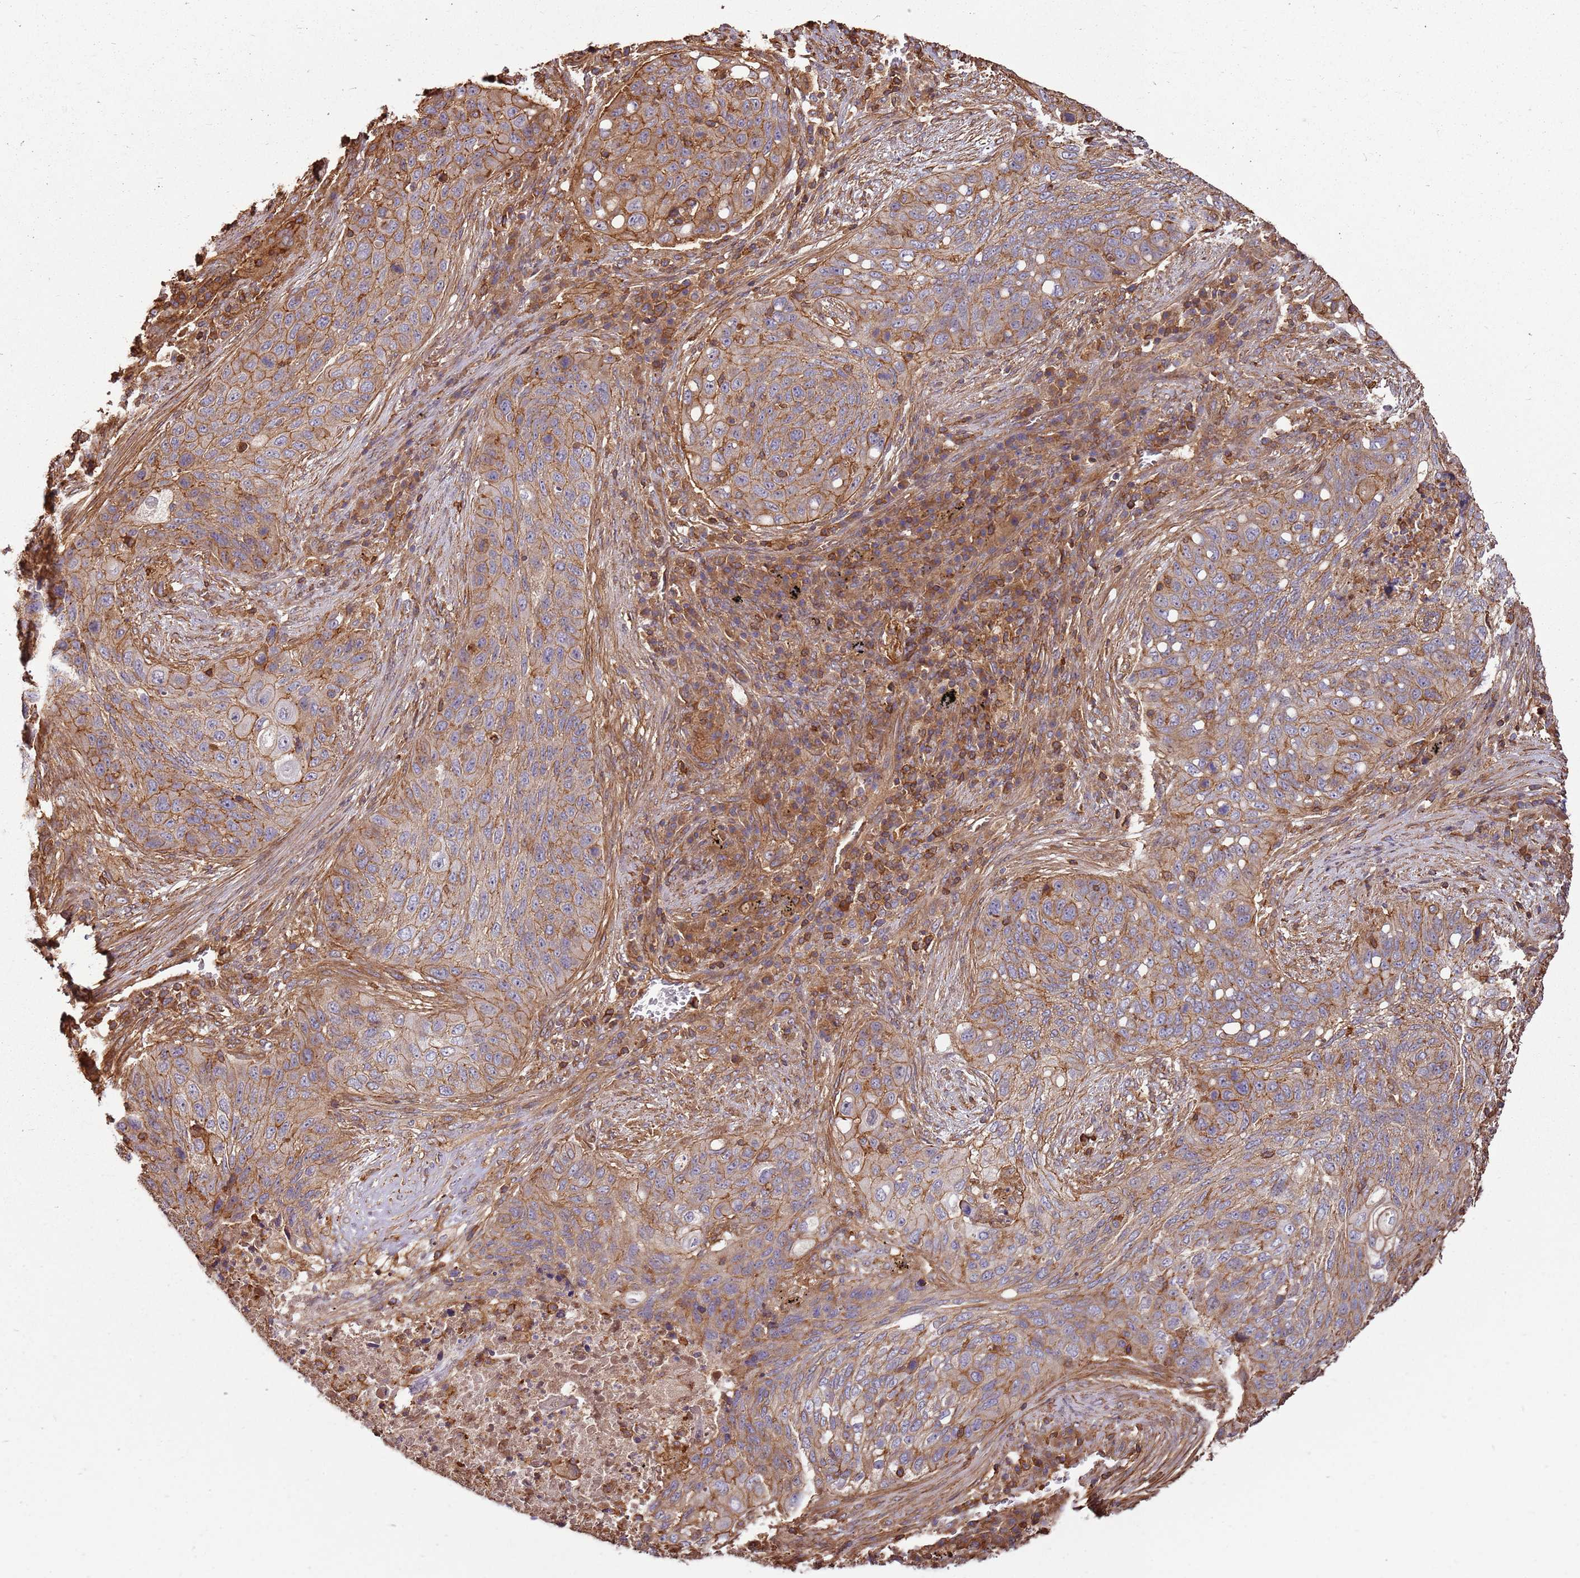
{"staining": {"intensity": "moderate", "quantity": "25%-75%", "location": "cytoplasmic/membranous"}, "tissue": "lung cancer", "cell_type": "Tumor cells", "image_type": "cancer", "snomed": [{"axis": "morphology", "description": "Squamous cell carcinoma, NOS"}, {"axis": "topography", "description": "Lung"}], "caption": "Protein analysis of lung squamous cell carcinoma tissue demonstrates moderate cytoplasmic/membranous positivity in approximately 25%-75% of tumor cells.", "gene": "ACVR2A", "patient": {"sex": "female", "age": 63}}